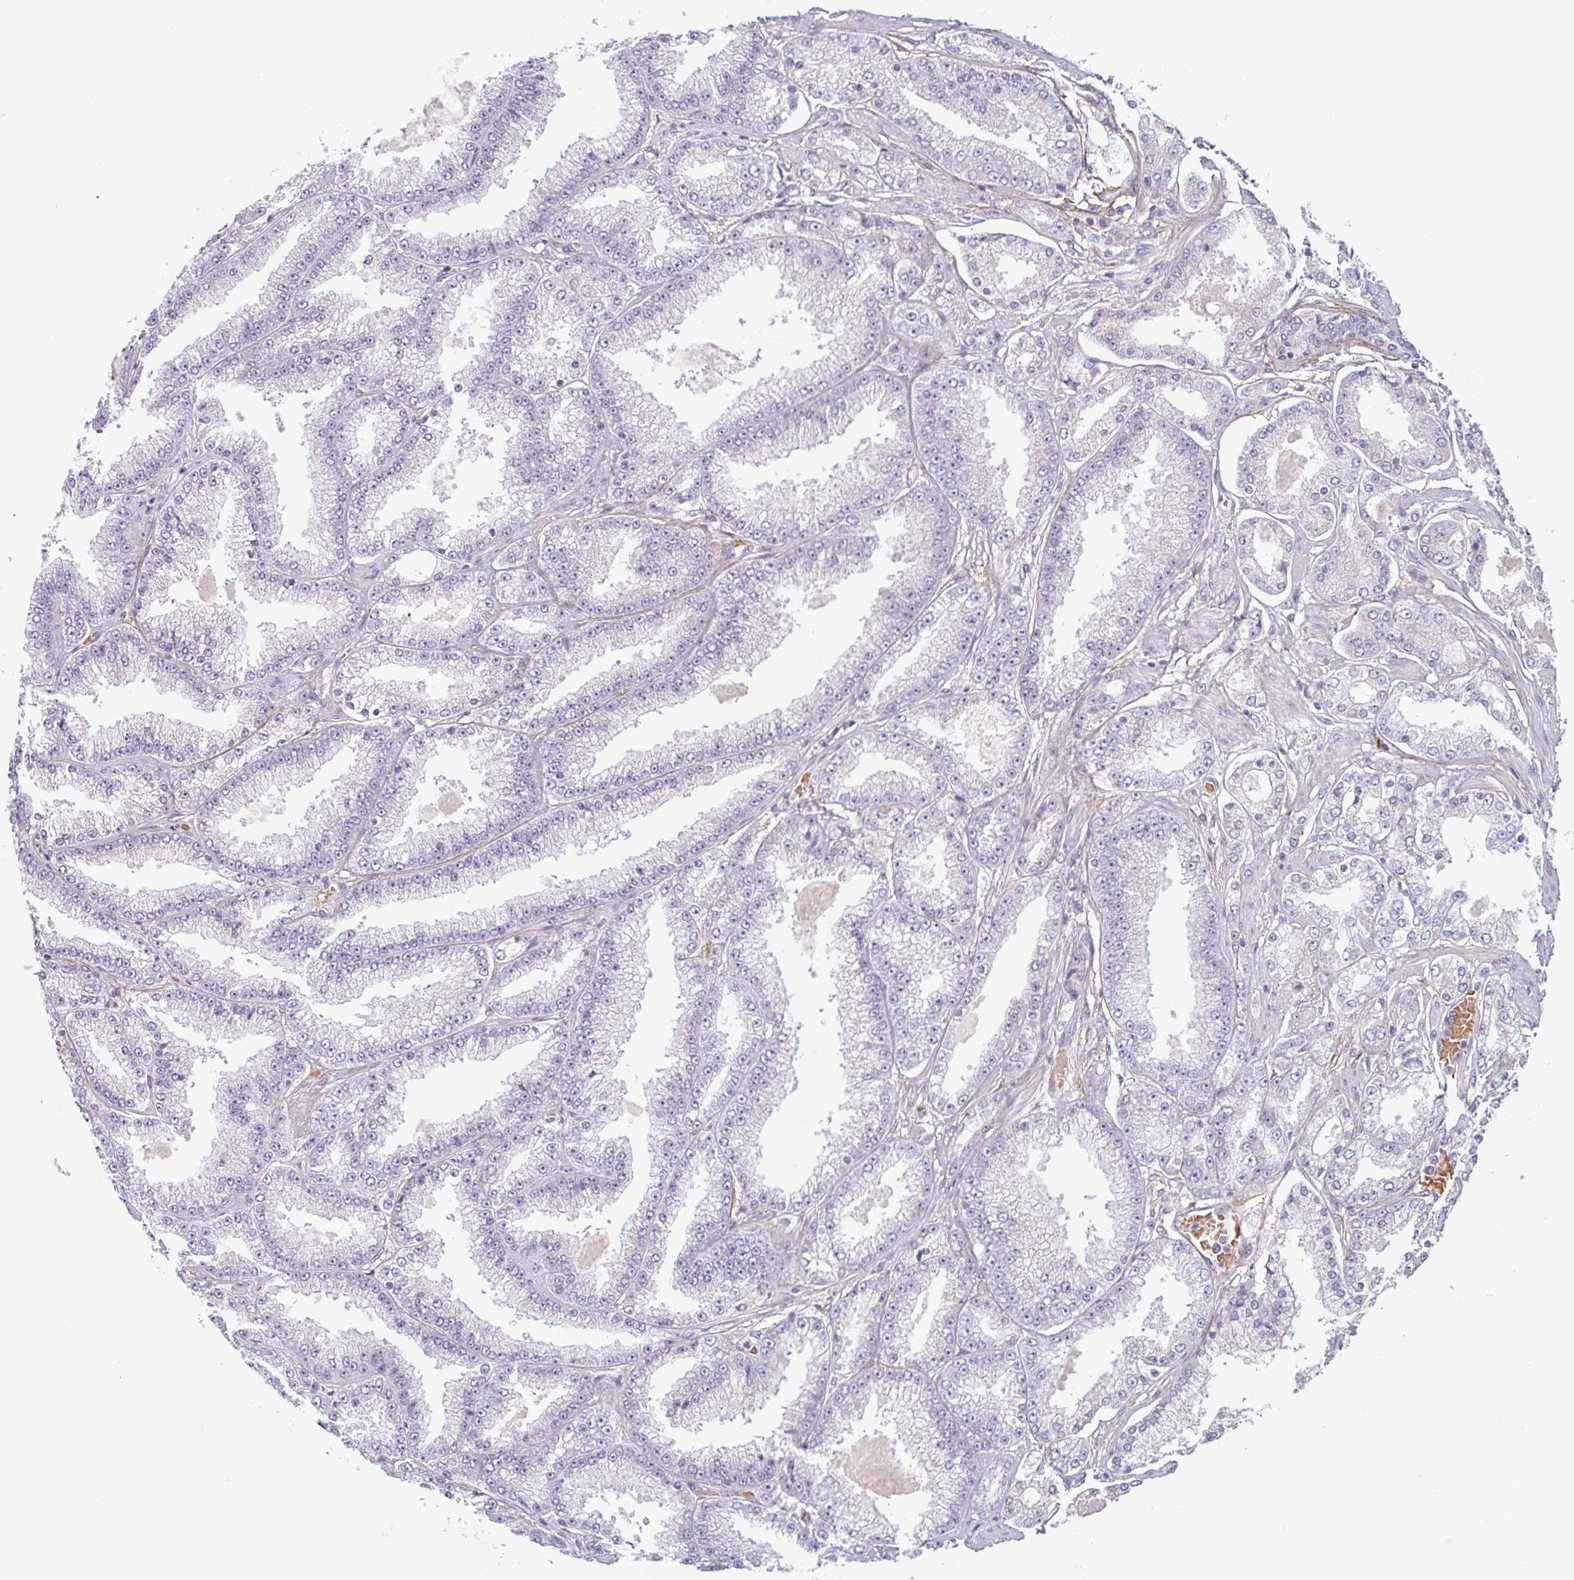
{"staining": {"intensity": "negative", "quantity": "none", "location": "none"}, "tissue": "prostate cancer", "cell_type": "Tumor cells", "image_type": "cancer", "snomed": [{"axis": "morphology", "description": "Adenocarcinoma, High grade"}, {"axis": "topography", "description": "Prostate"}], "caption": "Immunohistochemical staining of human prostate cancer shows no significant positivity in tumor cells.", "gene": "TMEM119", "patient": {"sex": "male", "age": 68}}